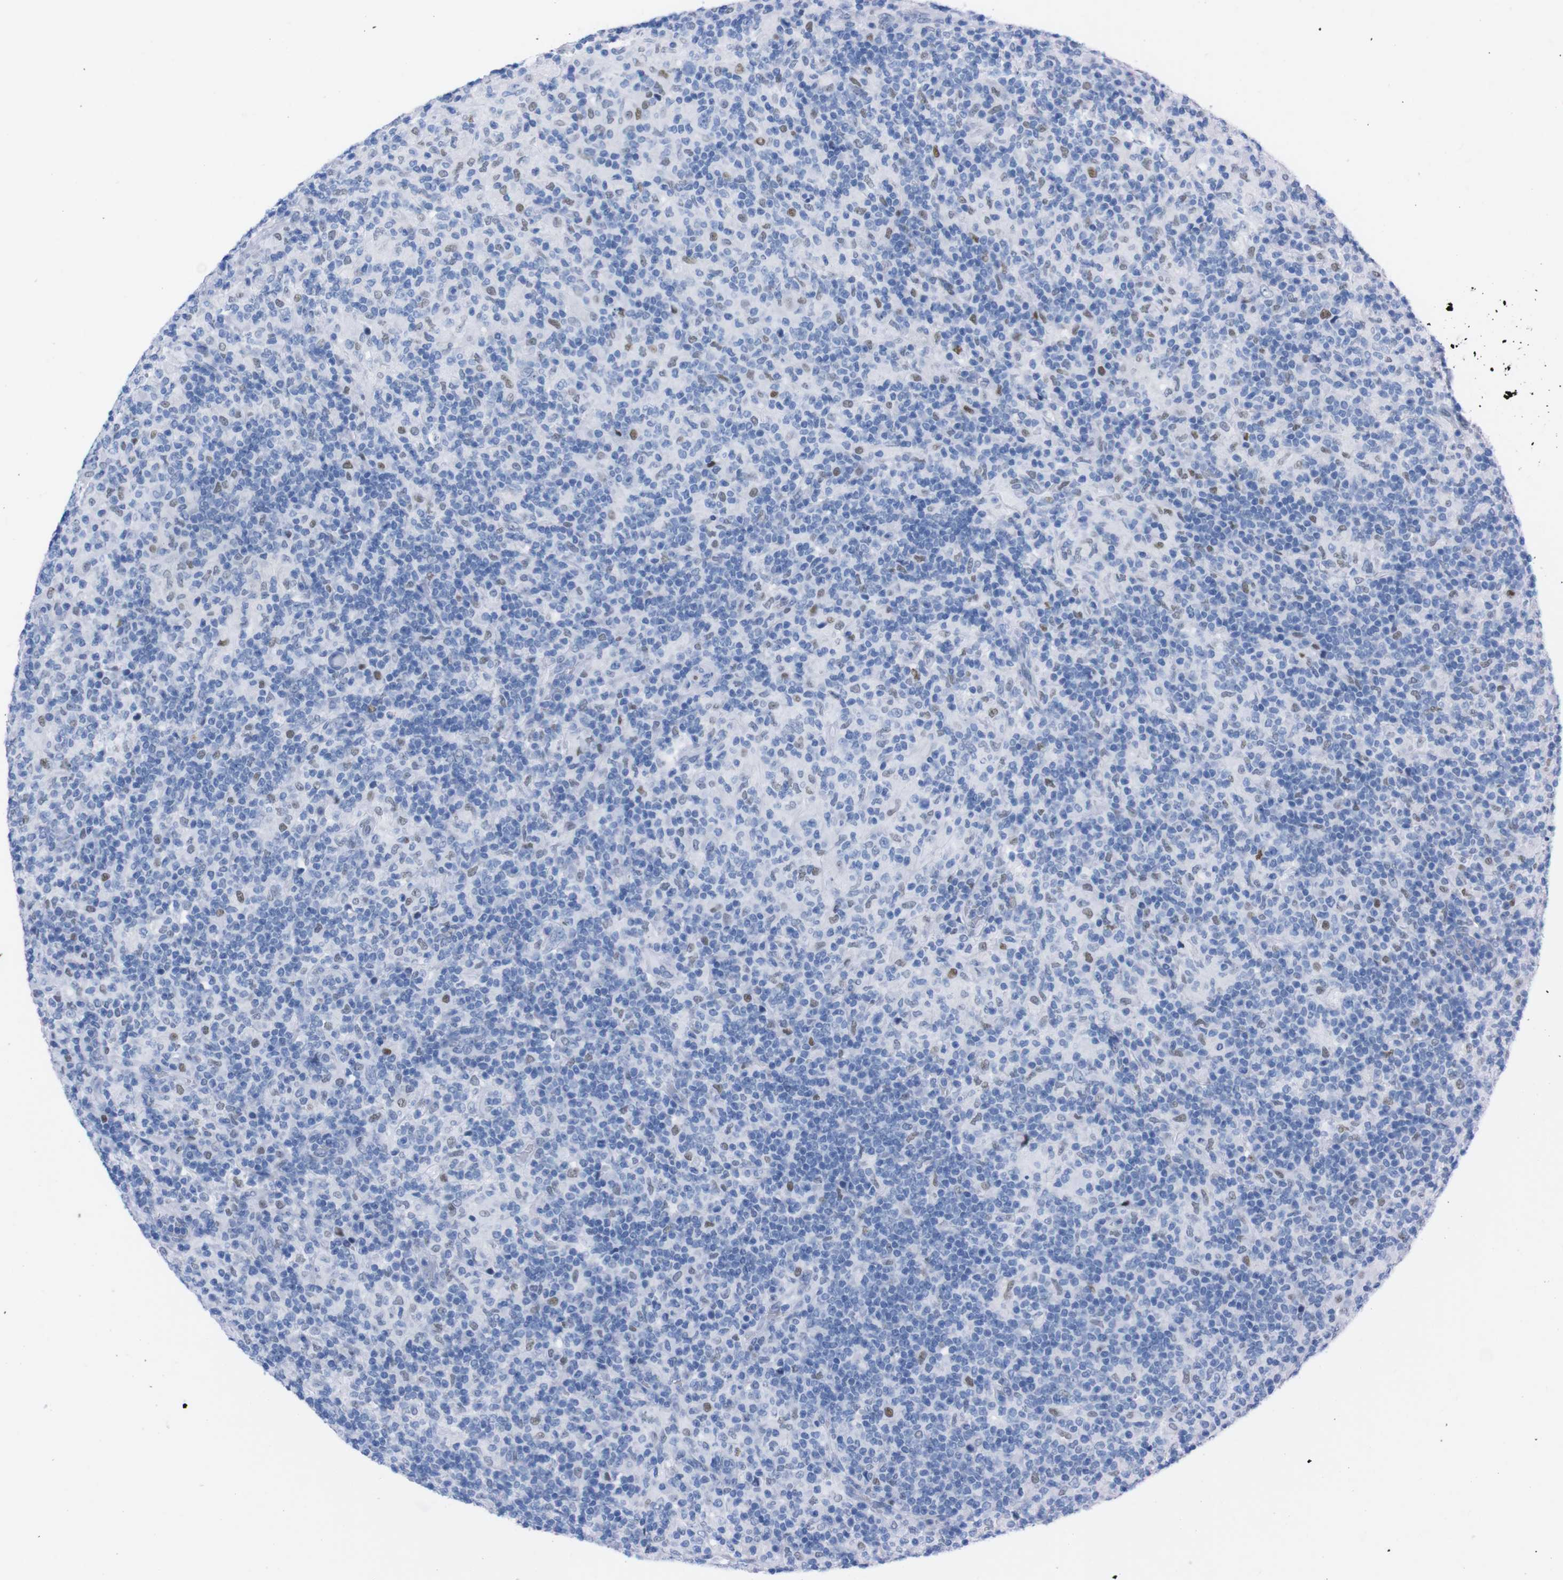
{"staining": {"intensity": "negative", "quantity": "none", "location": "none"}, "tissue": "lymphoma", "cell_type": "Tumor cells", "image_type": "cancer", "snomed": [{"axis": "morphology", "description": "Hodgkin's disease, NOS"}, {"axis": "topography", "description": "Lymph node"}], "caption": "Tumor cells are negative for brown protein staining in Hodgkin's disease.", "gene": "P2RY12", "patient": {"sex": "male", "age": 70}}